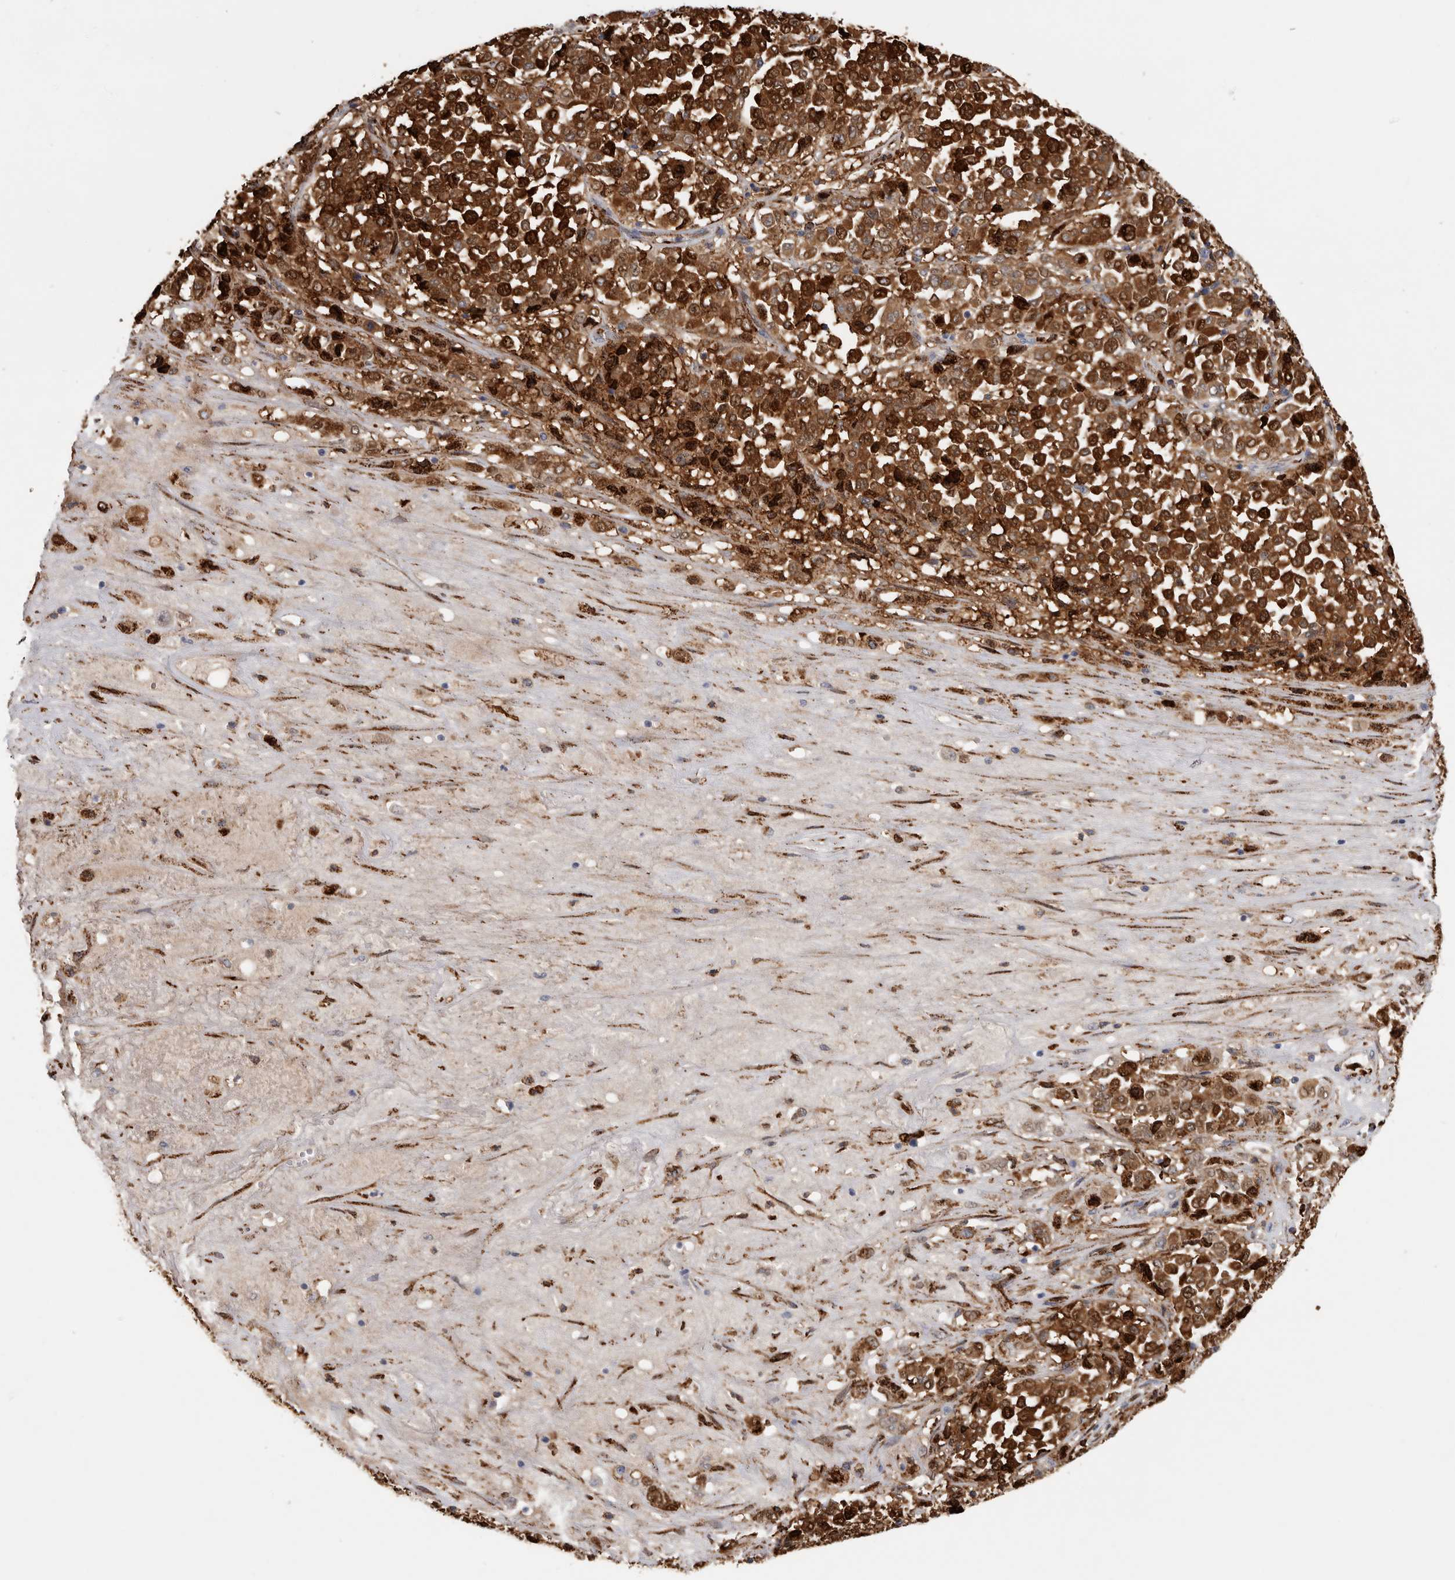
{"staining": {"intensity": "strong", "quantity": ">75%", "location": "cytoplasmic/membranous,nuclear"}, "tissue": "melanoma", "cell_type": "Tumor cells", "image_type": "cancer", "snomed": [{"axis": "morphology", "description": "Malignant melanoma, Metastatic site"}, {"axis": "topography", "description": "Pancreas"}], "caption": "Human malignant melanoma (metastatic site) stained with a protein marker displays strong staining in tumor cells.", "gene": "DNAJC24", "patient": {"sex": "female", "age": 30}}